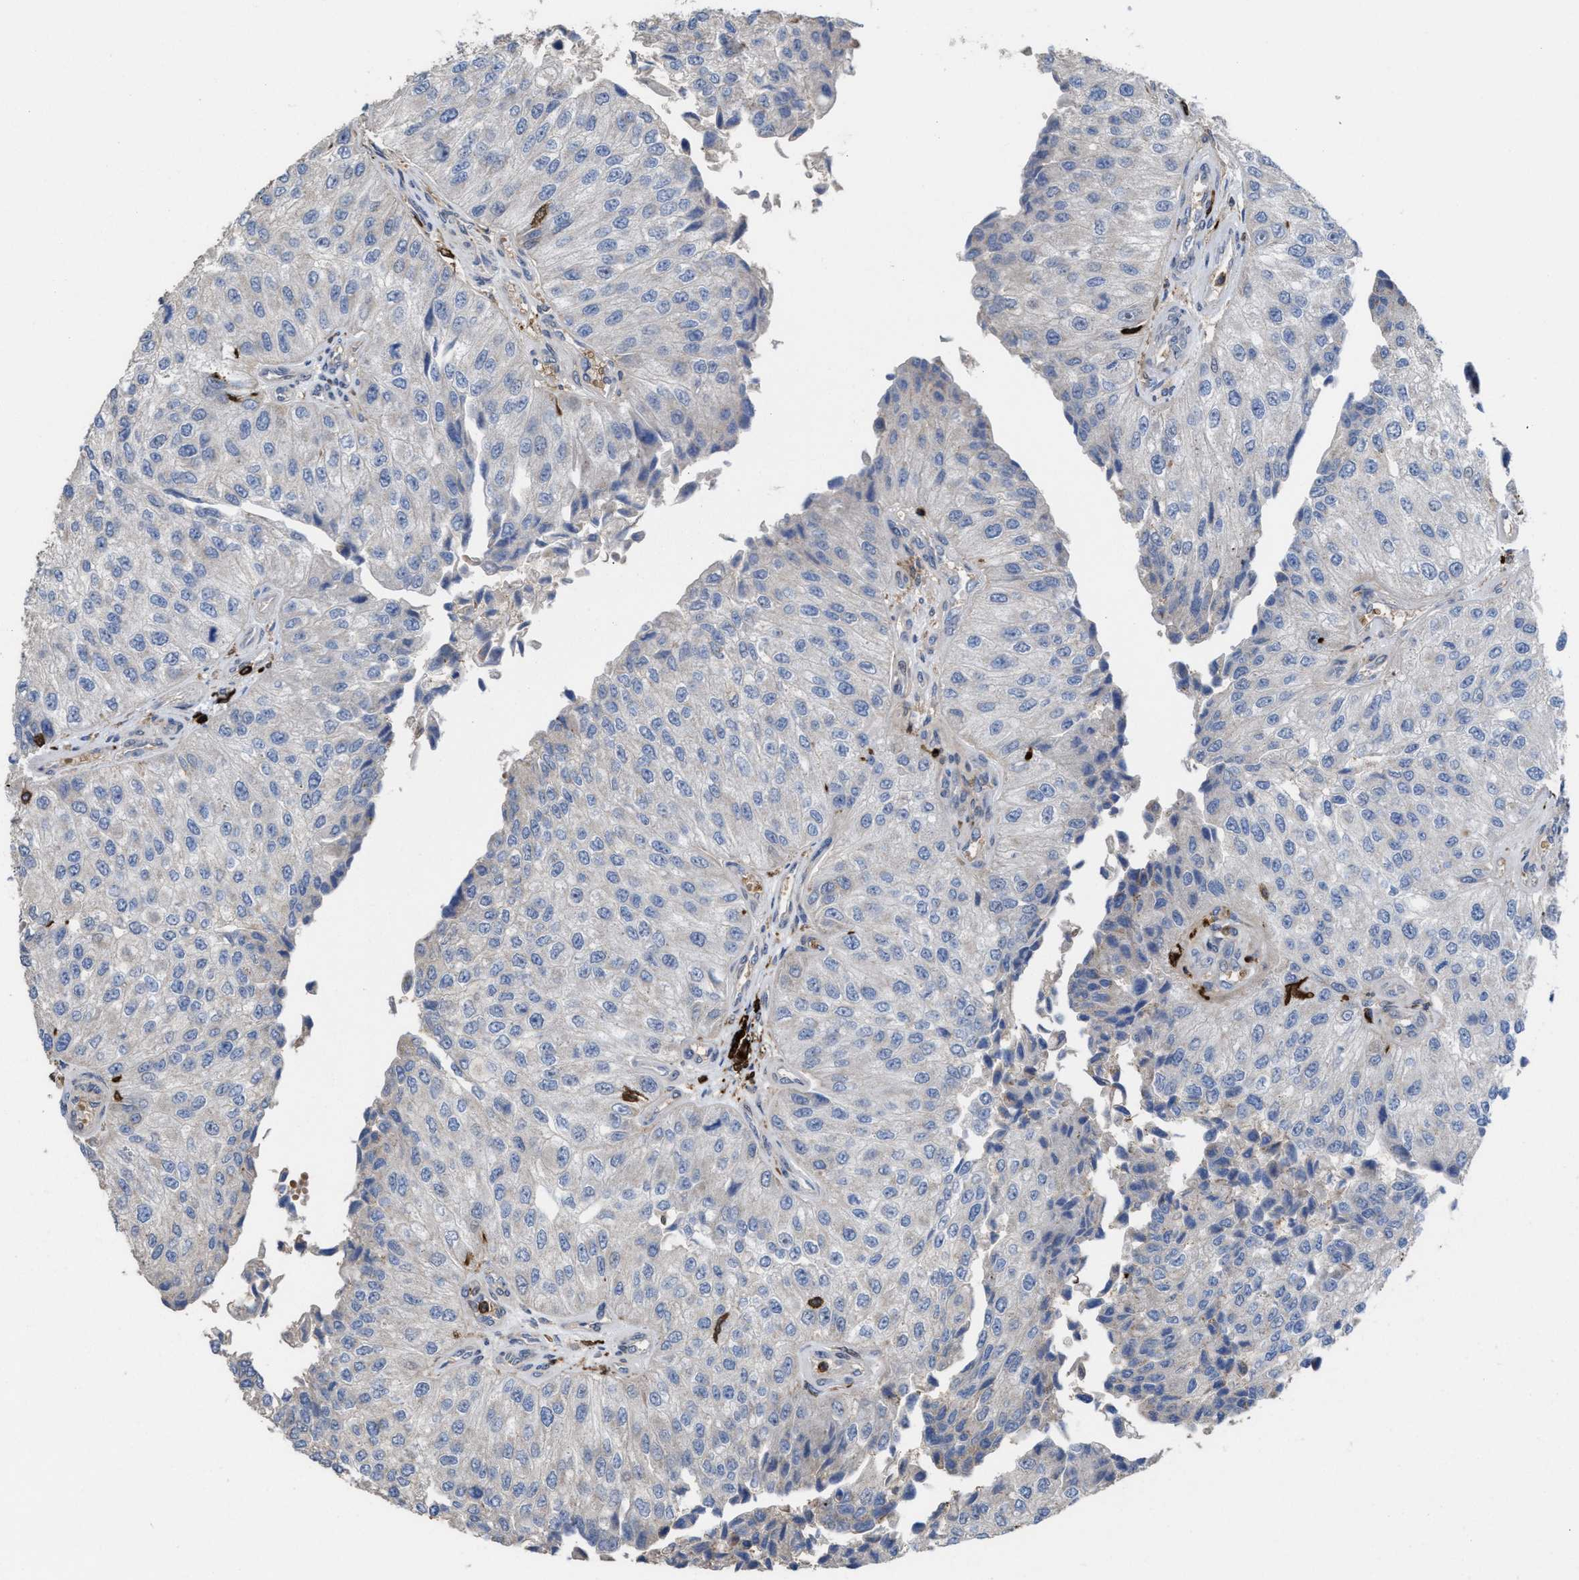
{"staining": {"intensity": "negative", "quantity": "none", "location": "none"}, "tissue": "urothelial cancer", "cell_type": "Tumor cells", "image_type": "cancer", "snomed": [{"axis": "morphology", "description": "Urothelial carcinoma, High grade"}, {"axis": "topography", "description": "Kidney"}, {"axis": "topography", "description": "Urinary bladder"}], "caption": "High power microscopy histopathology image of an immunohistochemistry (IHC) histopathology image of urothelial cancer, revealing no significant positivity in tumor cells.", "gene": "PTPRE", "patient": {"sex": "male", "age": 77}}